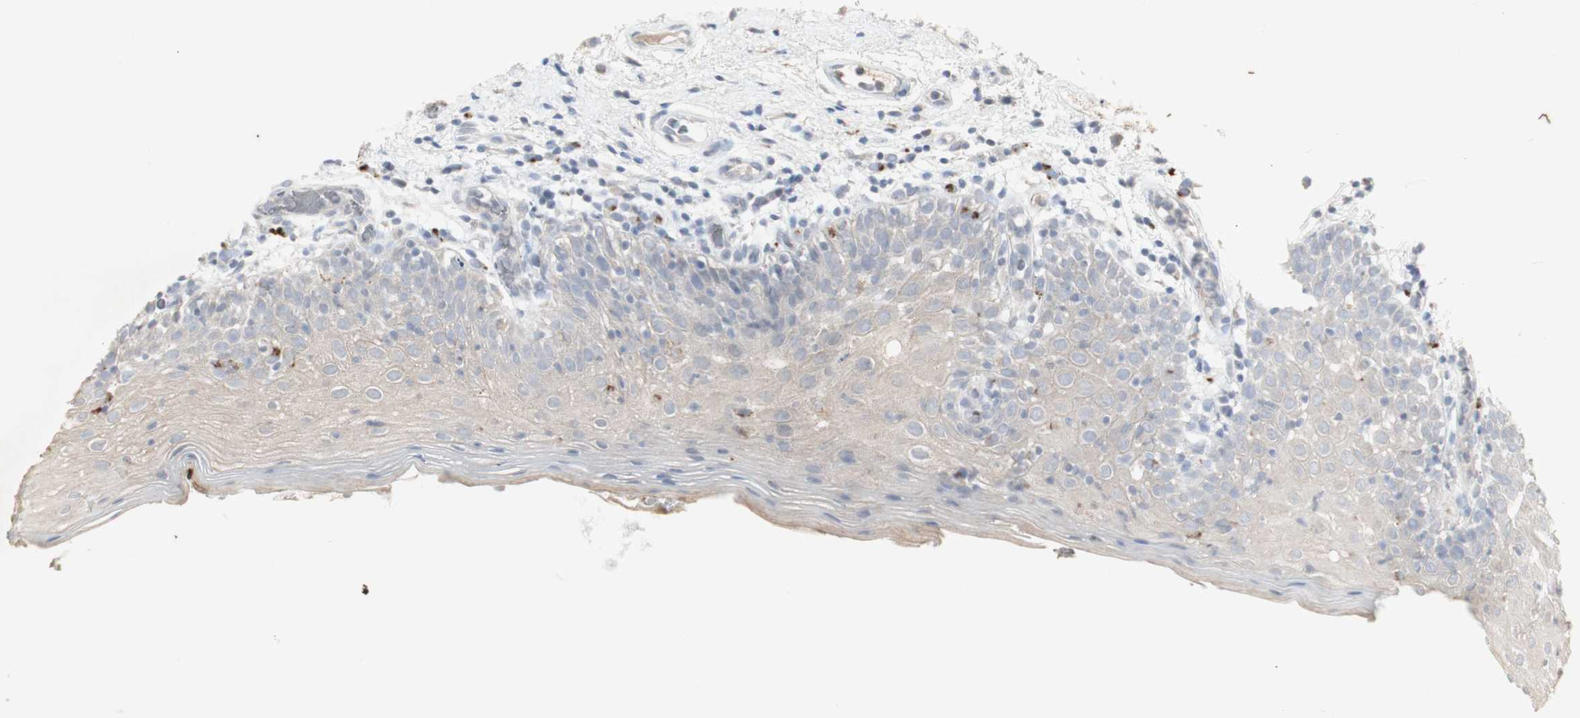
{"staining": {"intensity": "weak", "quantity": "25%-75%", "location": "cytoplasmic/membranous"}, "tissue": "oral mucosa", "cell_type": "Squamous epithelial cells", "image_type": "normal", "snomed": [{"axis": "morphology", "description": "Normal tissue, NOS"}, {"axis": "morphology", "description": "Squamous cell carcinoma, NOS"}, {"axis": "topography", "description": "Skeletal muscle"}, {"axis": "topography", "description": "Oral tissue"}], "caption": "Immunohistochemical staining of normal oral mucosa displays weak cytoplasmic/membranous protein staining in about 25%-75% of squamous epithelial cells.", "gene": "INS", "patient": {"sex": "male", "age": 71}}